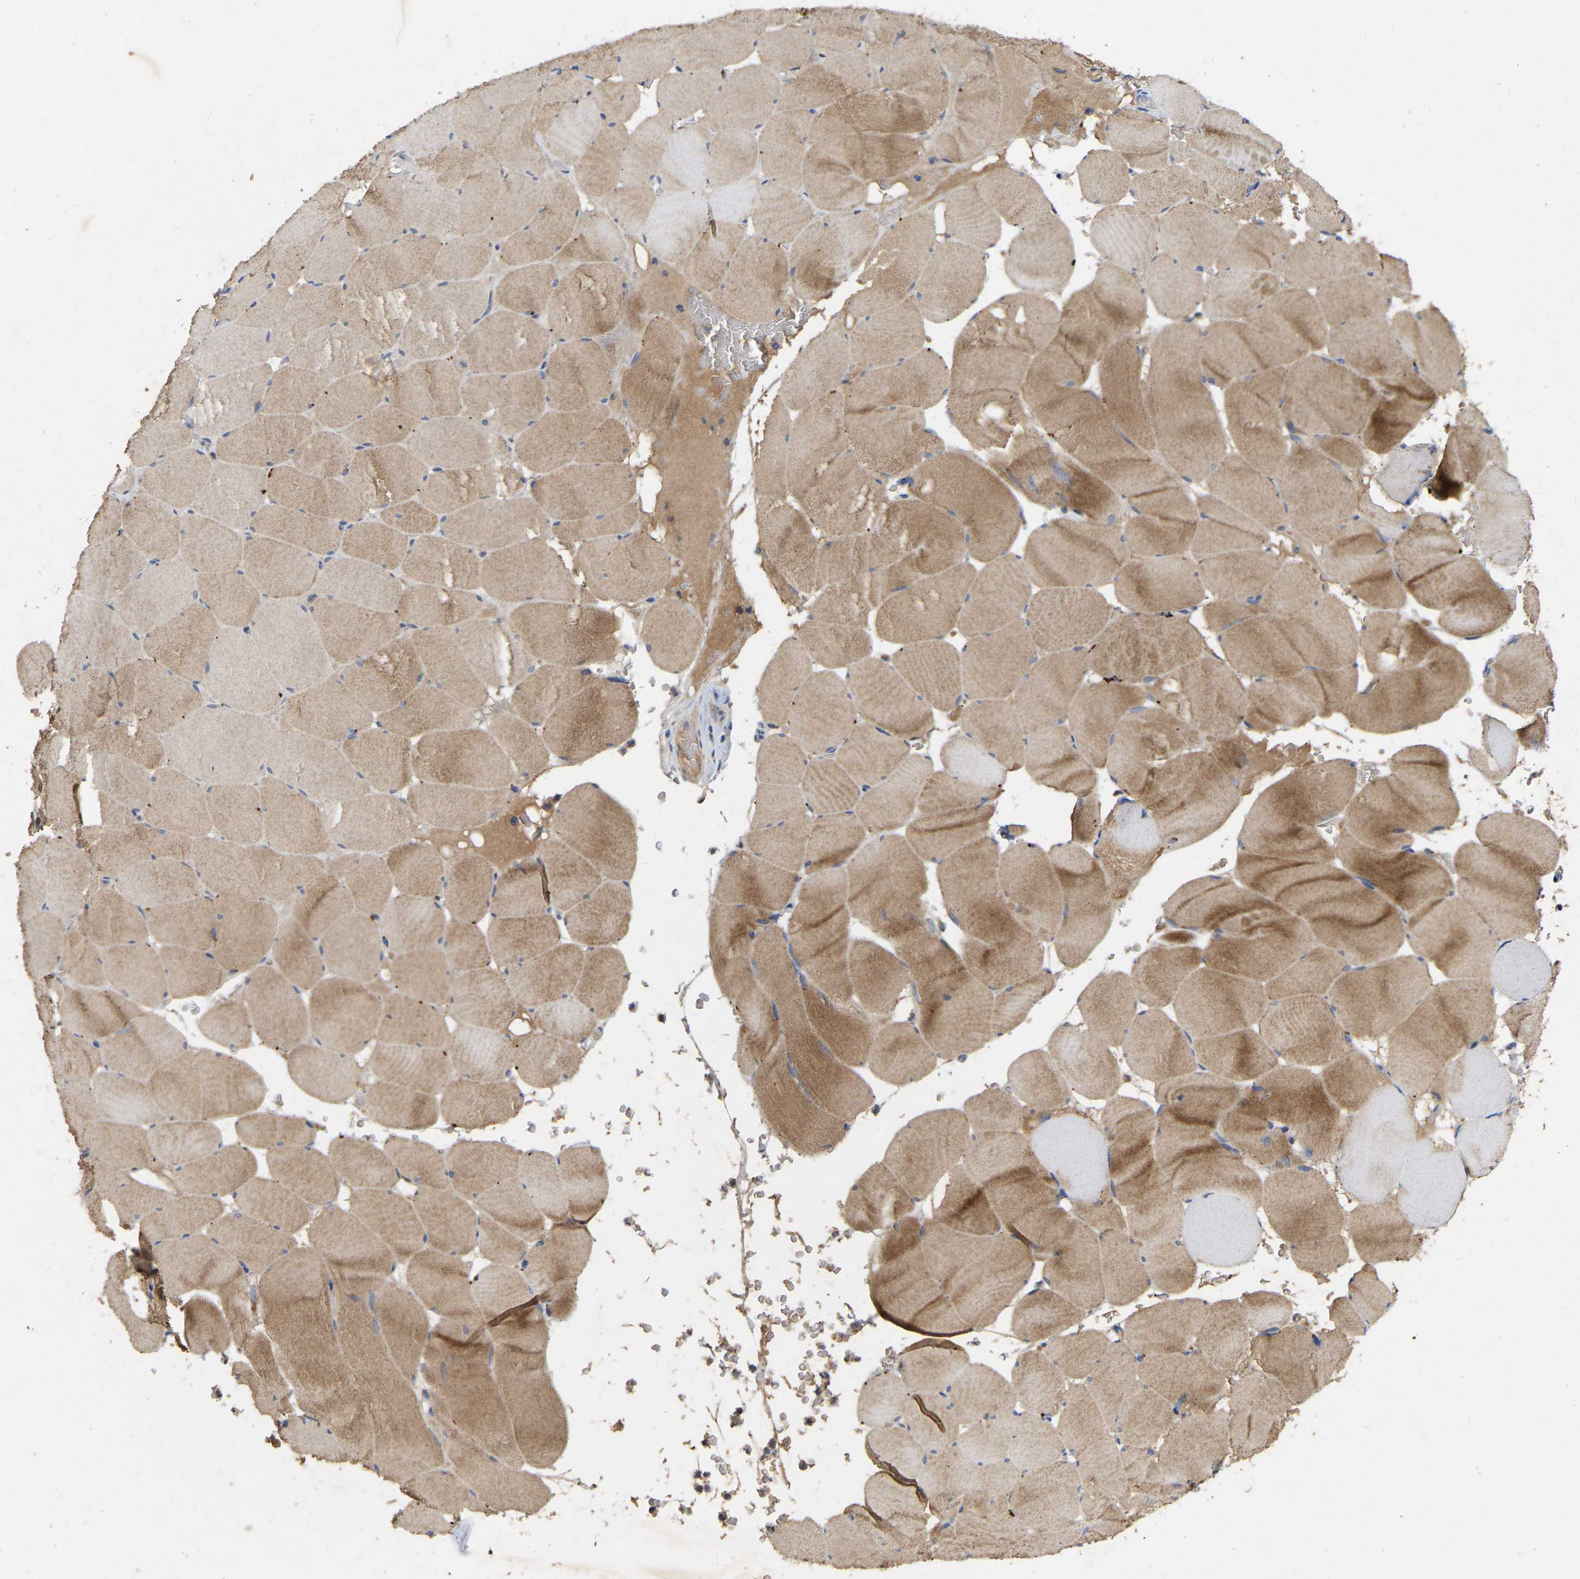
{"staining": {"intensity": "moderate", "quantity": ">75%", "location": "cytoplasmic/membranous"}, "tissue": "skeletal muscle", "cell_type": "Myocytes", "image_type": "normal", "snomed": [{"axis": "morphology", "description": "Normal tissue, NOS"}, {"axis": "topography", "description": "Skeletal muscle"}], "caption": "Skeletal muscle stained for a protein (brown) displays moderate cytoplasmic/membranous positive expression in approximately >75% of myocytes.", "gene": "LPAR2", "patient": {"sex": "male", "age": 62}}